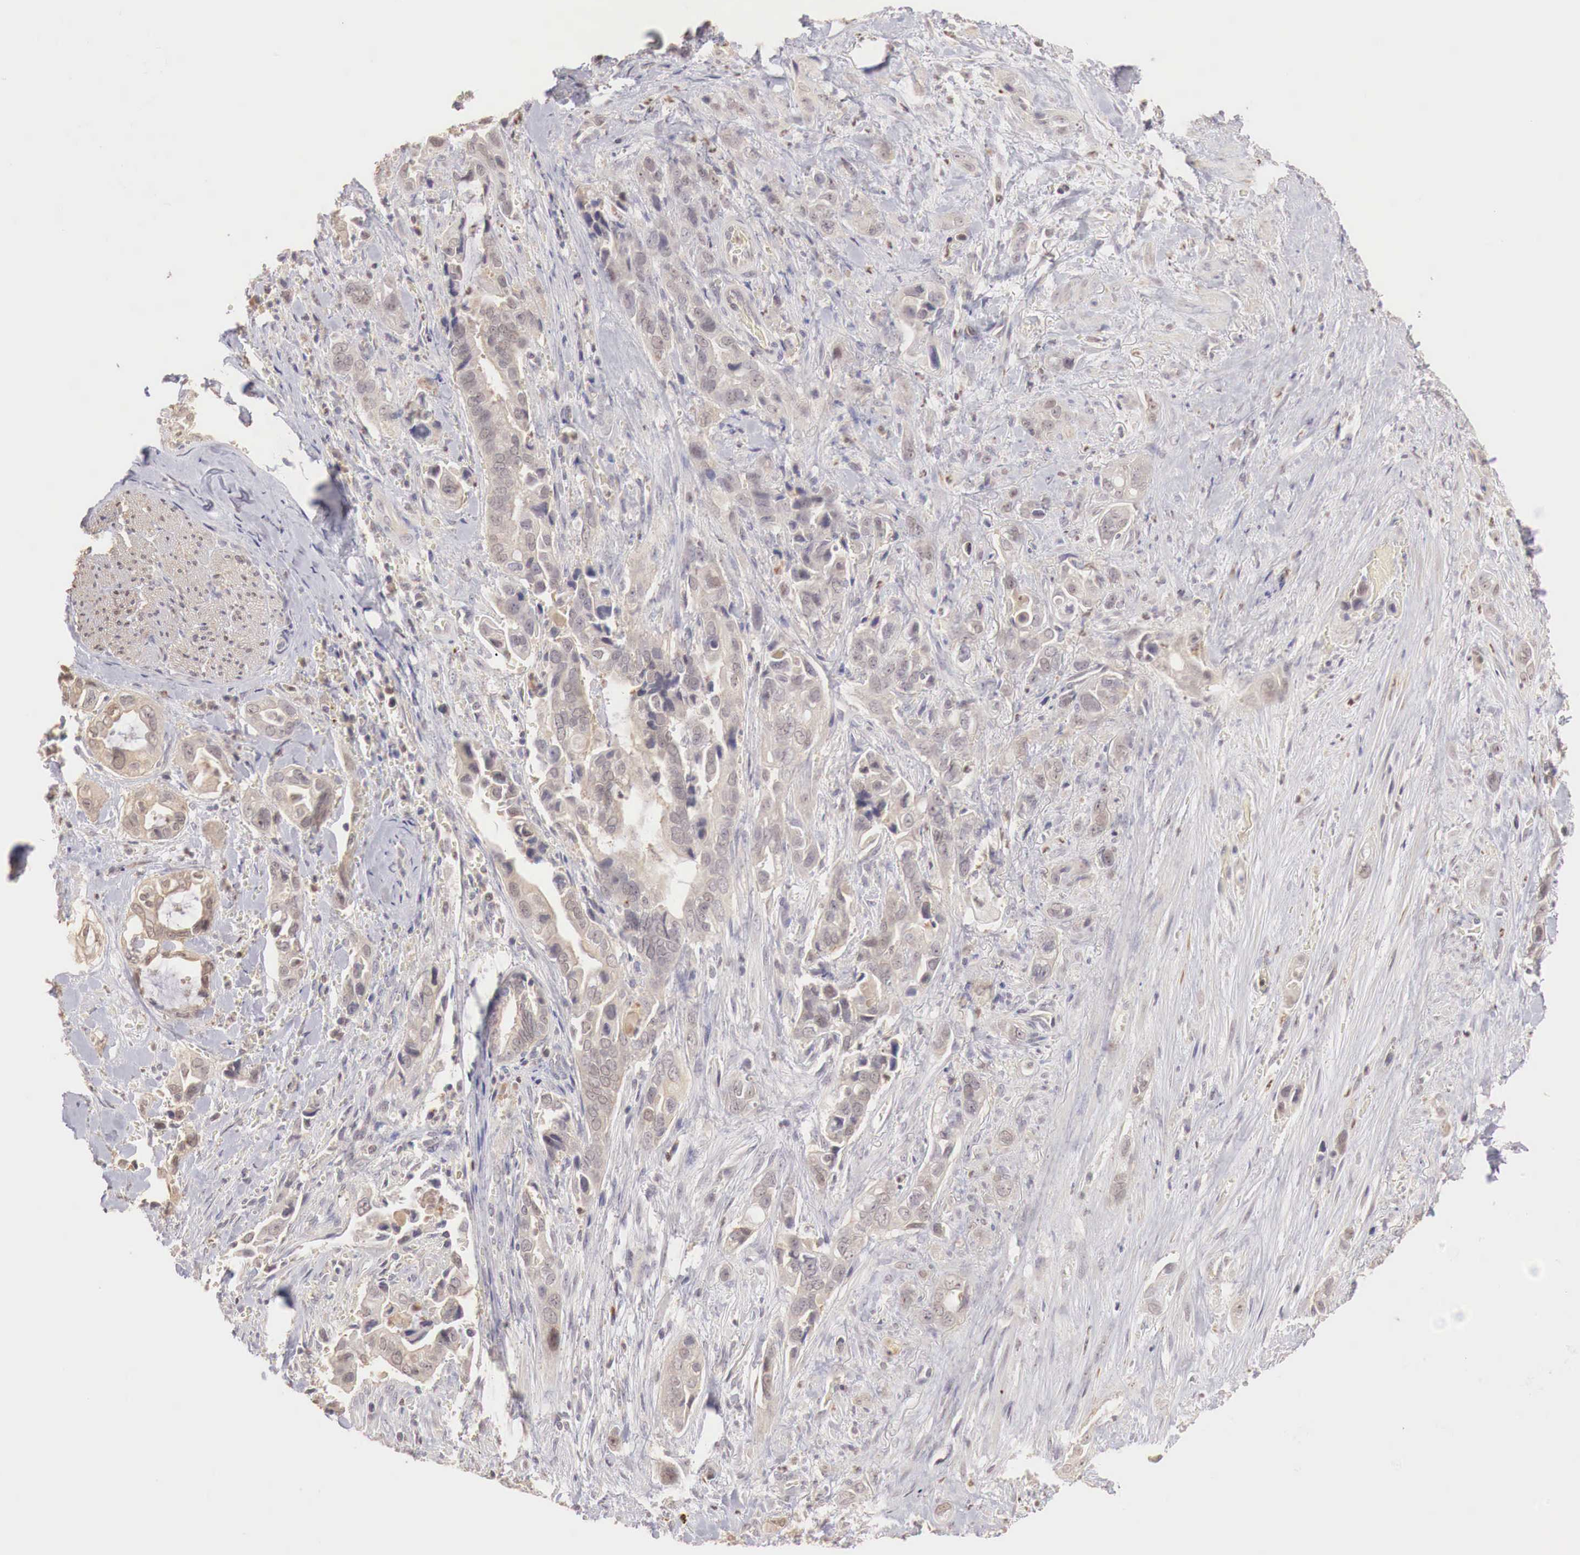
{"staining": {"intensity": "weak", "quantity": ">75%", "location": "cytoplasmic/membranous"}, "tissue": "pancreatic cancer", "cell_type": "Tumor cells", "image_type": "cancer", "snomed": [{"axis": "morphology", "description": "Adenocarcinoma, NOS"}, {"axis": "topography", "description": "Pancreas"}], "caption": "About >75% of tumor cells in adenocarcinoma (pancreatic) demonstrate weak cytoplasmic/membranous protein positivity as visualized by brown immunohistochemical staining.", "gene": "TBC1D9", "patient": {"sex": "male", "age": 69}}